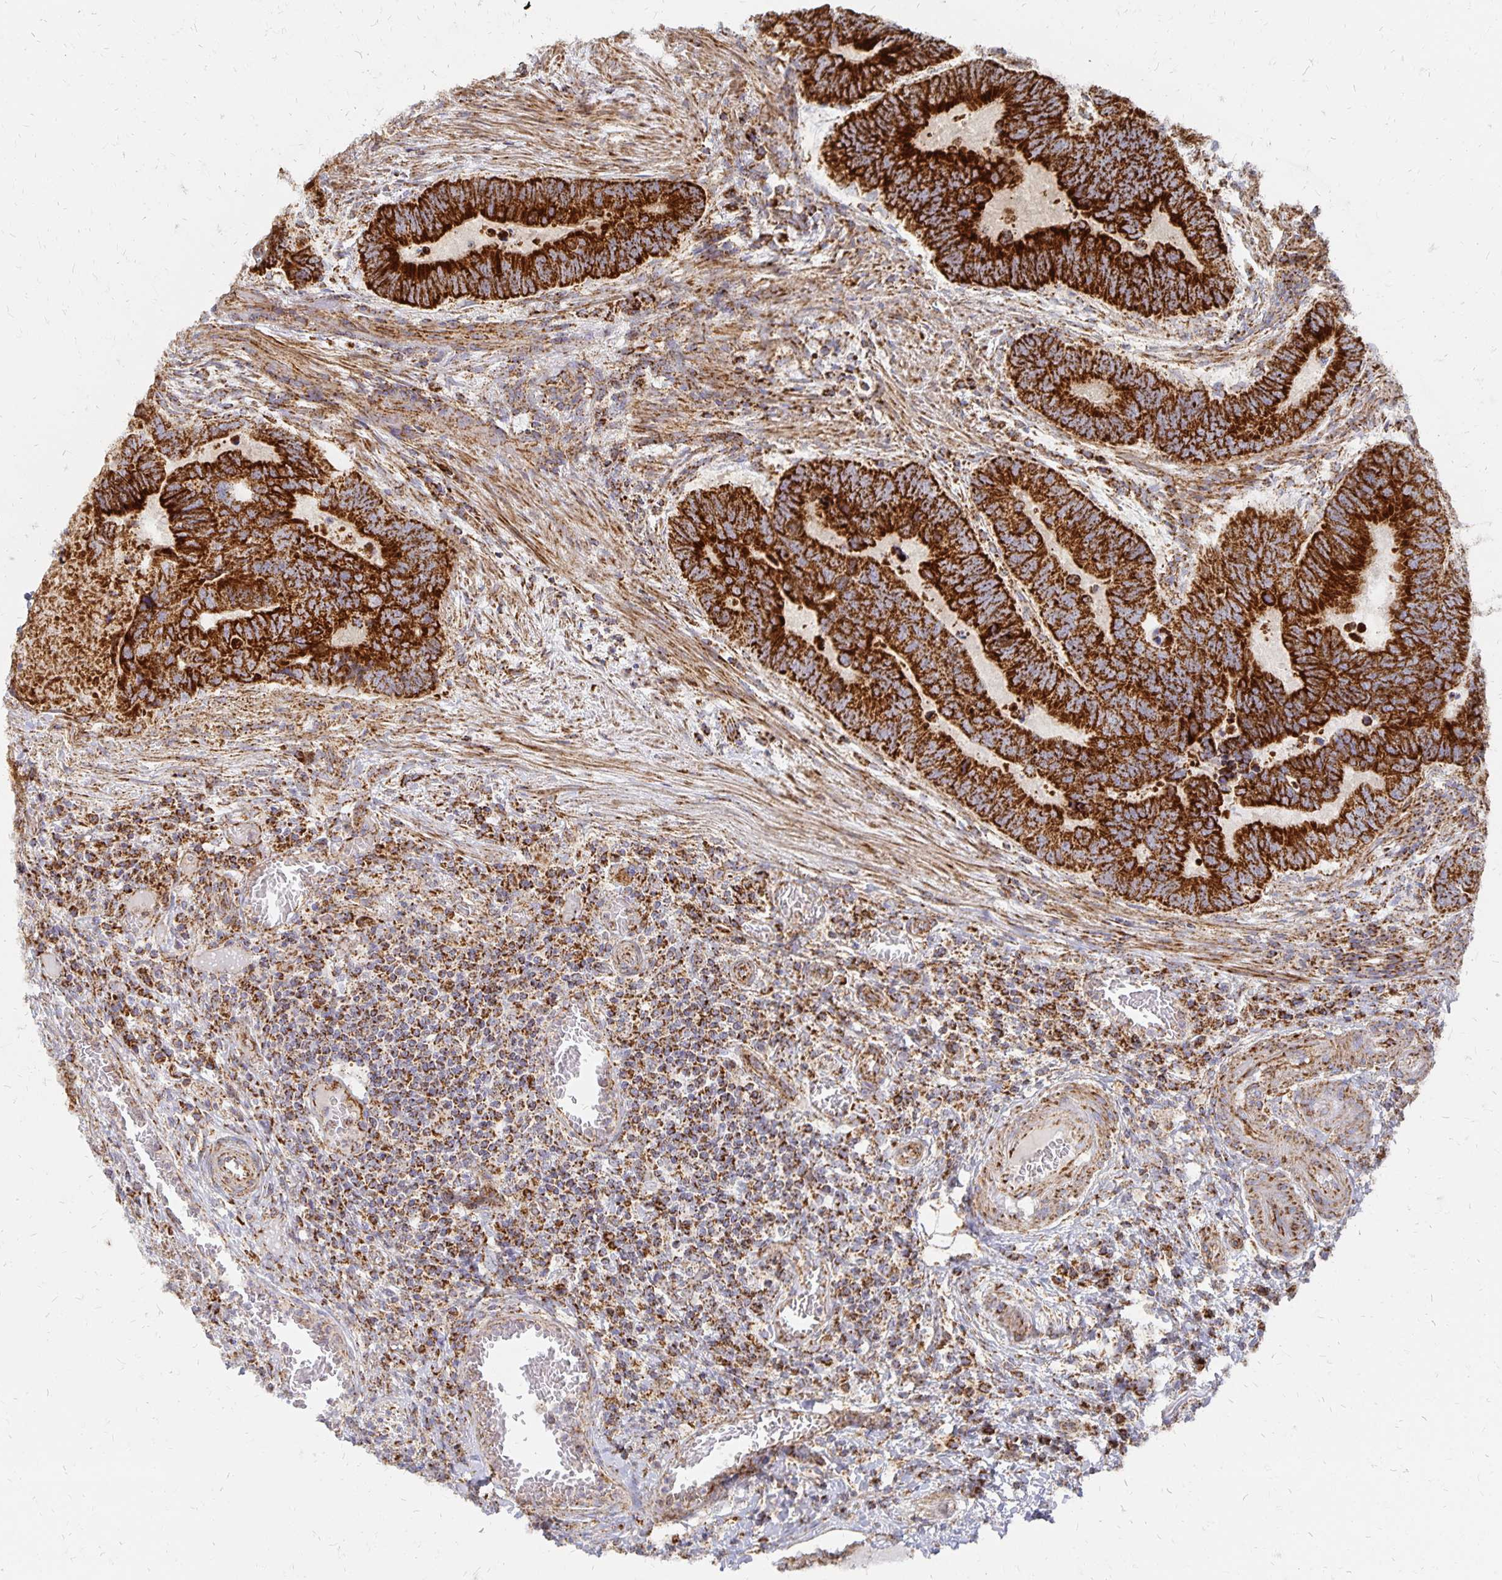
{"staining": {"intensity": "strong", "quantity": ">75%", "location": "cytoplasmic/membranous"}, "tissue": "colorectal cancer", "cell_type": "Tumor cells", "image_type": "cancer", "snomed": [{"axis": "morphology", "description": "Adenocarcinoma, NOS"}, {"axis": "topography", "description": "Colon"}], "caption": "Colorectal cancer (adenocarcinoma) tissue demonstrates strong cytoplasmic/membranous expression in about >75% of tumor cells, visualized by immunohistochemistry.", "gene": "STOML2", "patient": {"sex": "male", "age": 62}}